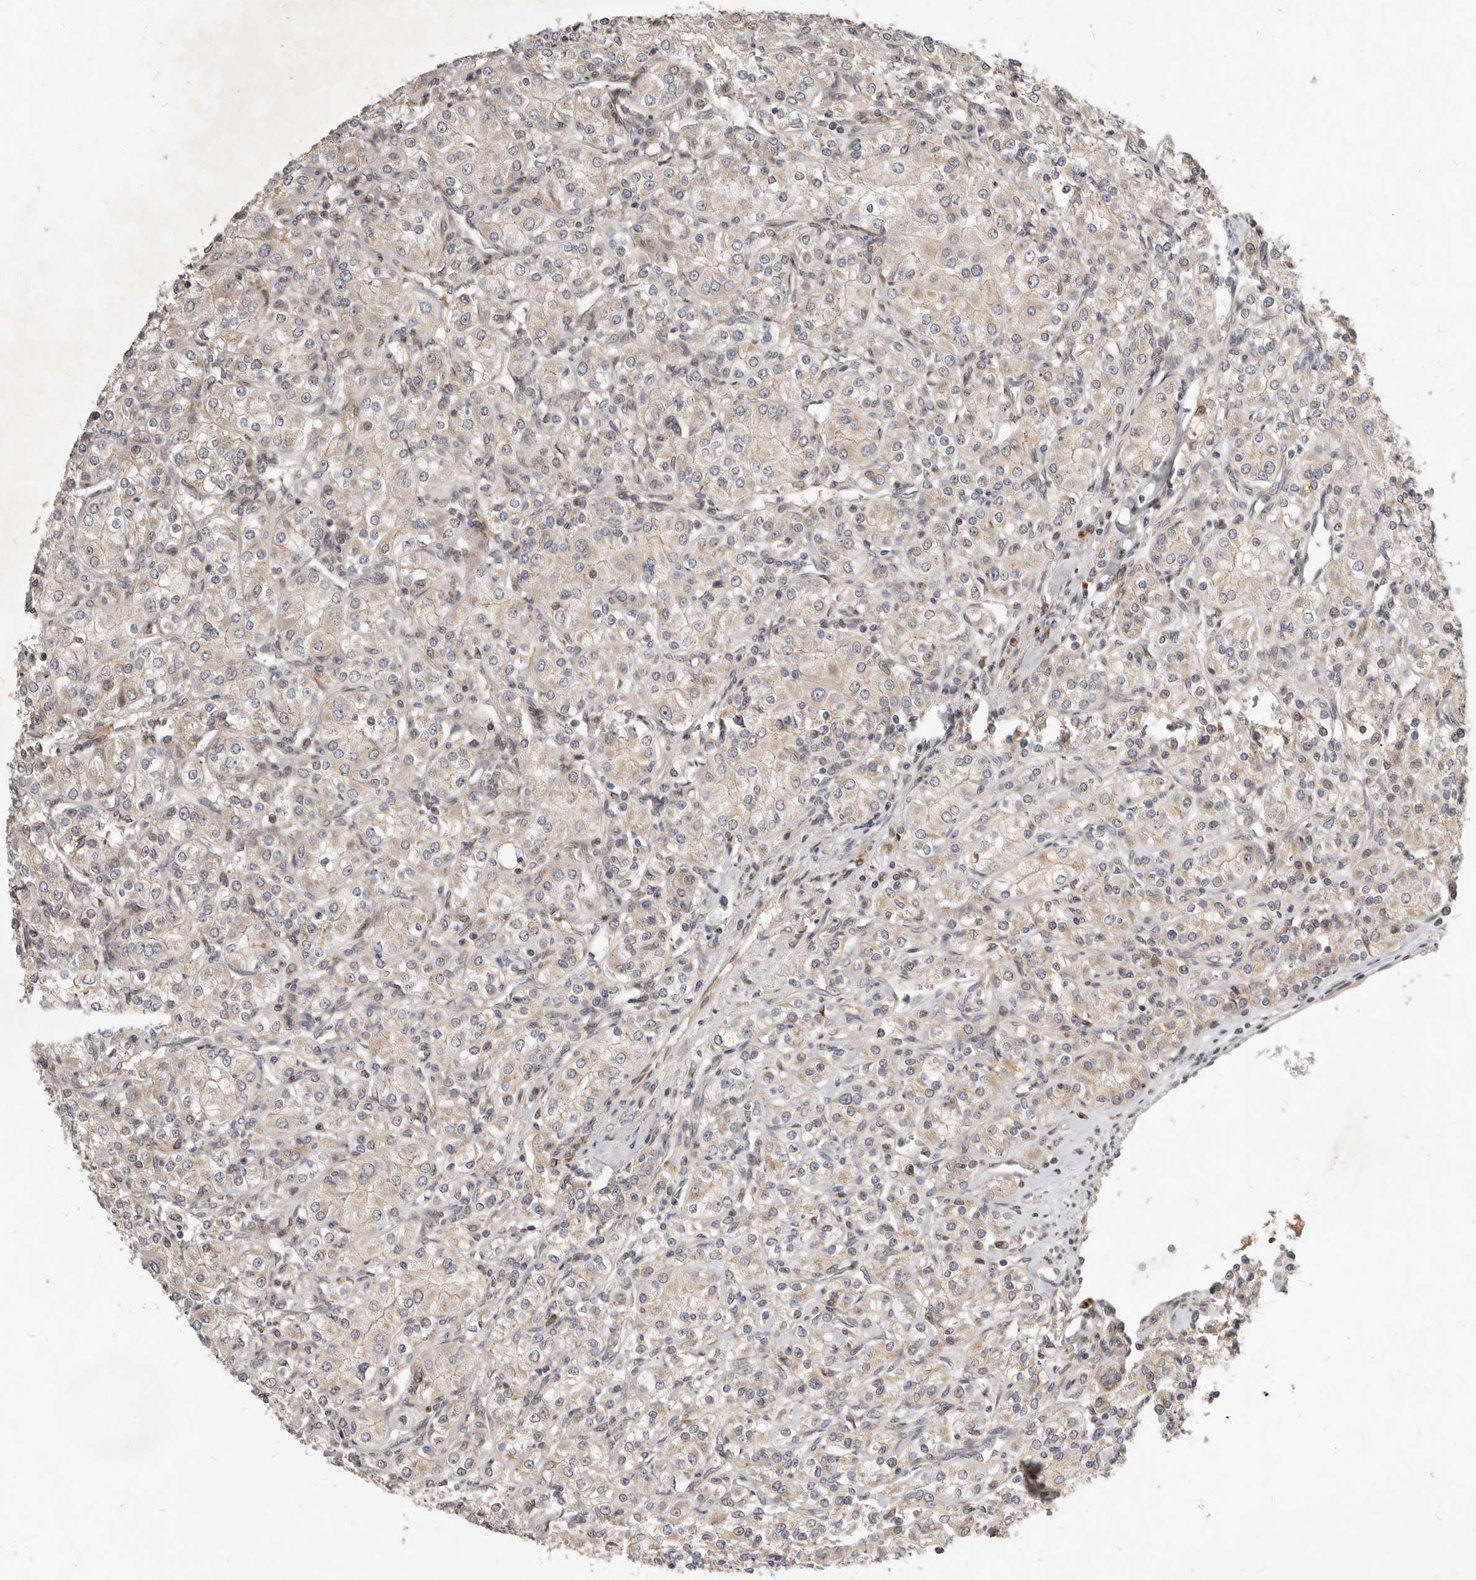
{"staining": {"intensity": "negative", "quantity": "none", "location": "none"}, "tissue": "renal cancer", "cell_type": "Tumor cells", "image_type": "cancer", "snomed": [{"axis": "morphology", "description": "Adenocarcinoma, NOS"}, {"axis": "topography", "description": "Kidney"}], "caption": "Photomicrograph shows no significant protein positivity in tumor cells of adenocarcinoma (renal).", "gene": "NPY4R", "patient": {"sex": "male", "age": 77}}